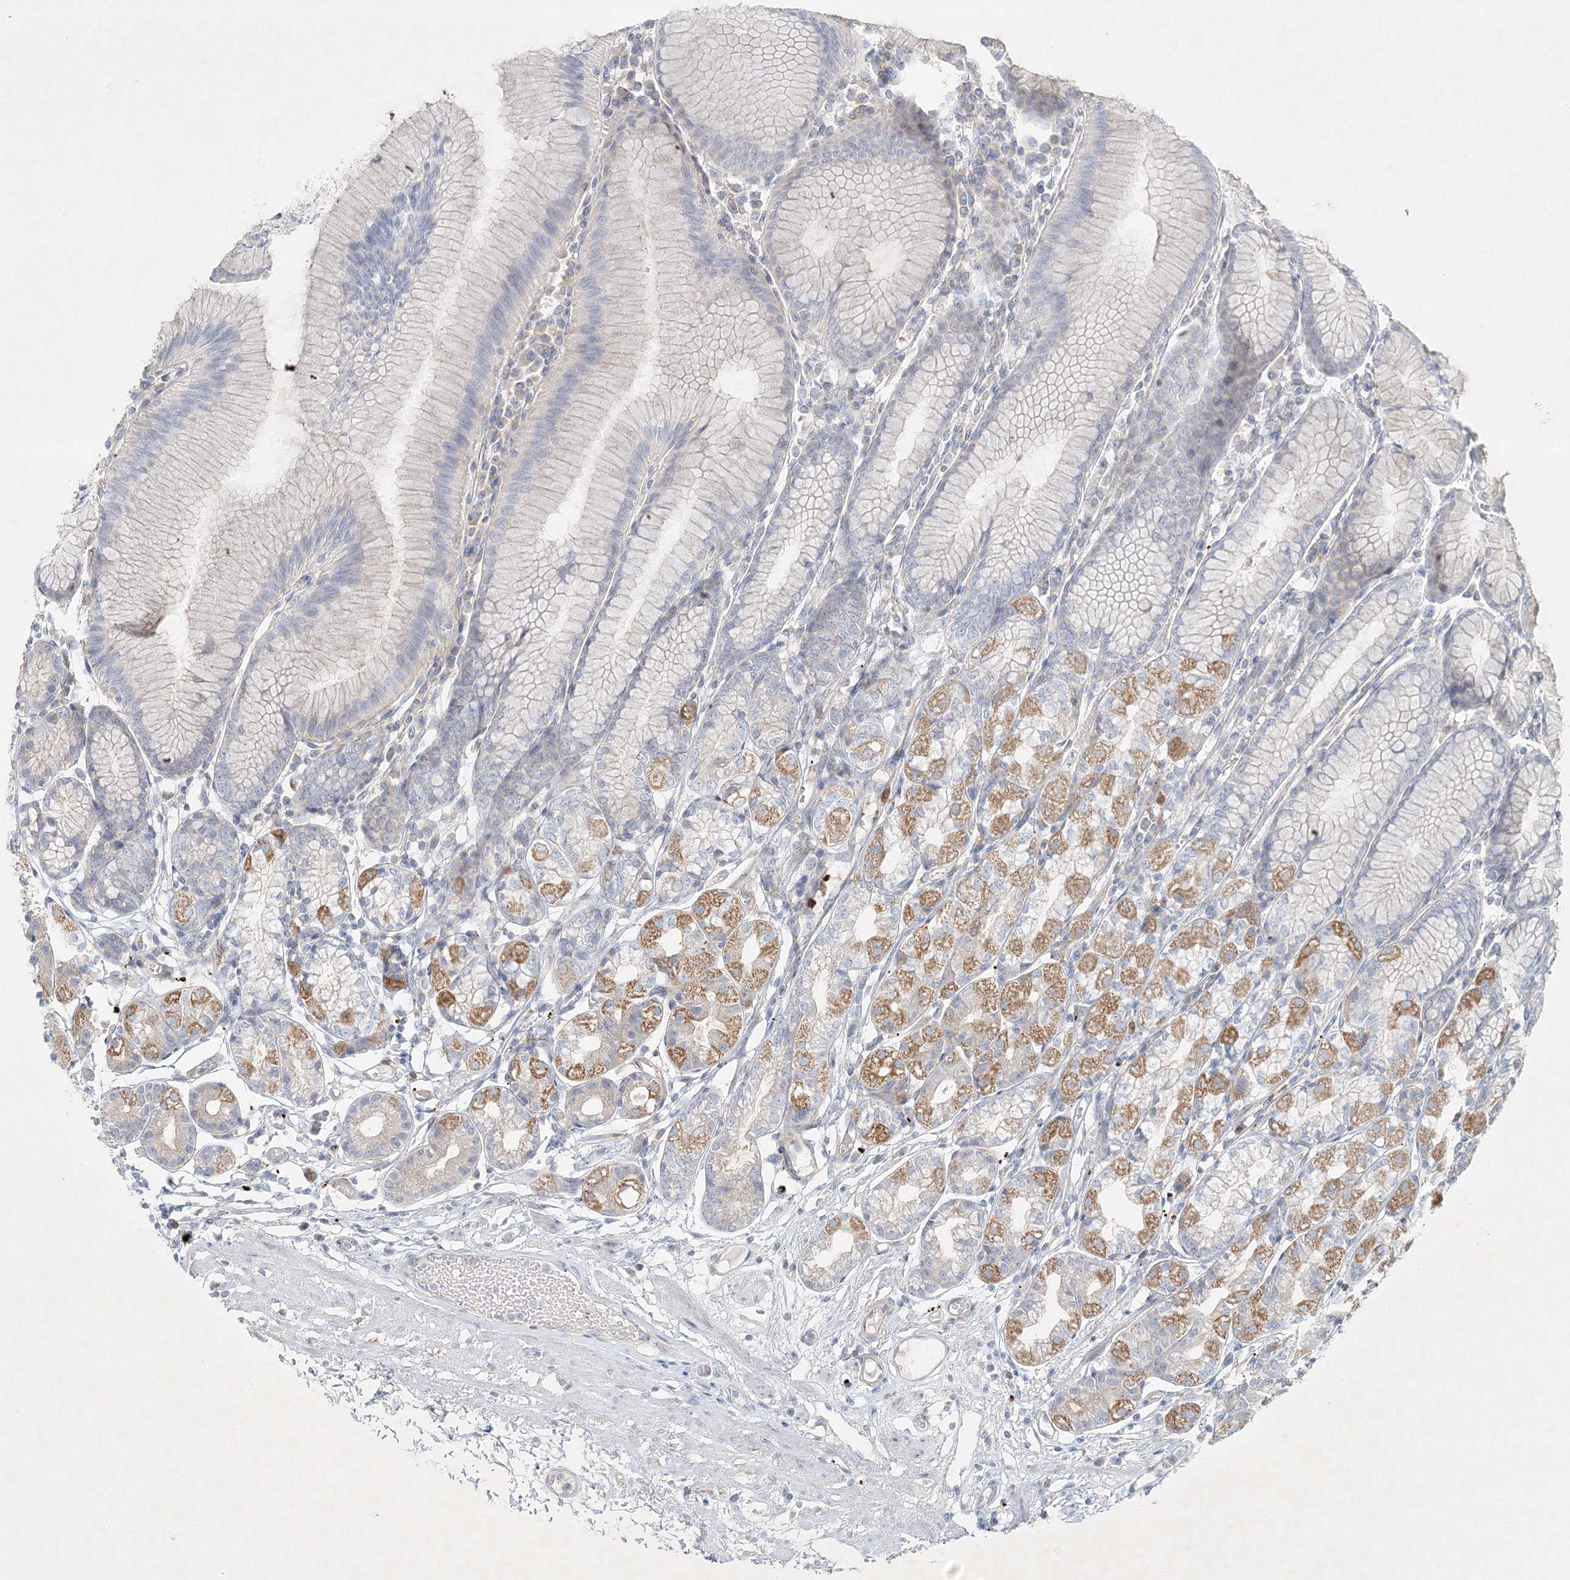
{"staining": {"intensity": "strong", "quantity": "<25%", "location": "cytoplasmic/membranous"}, "tissue": "stomach", "cell_type": "Glandular cells", "image_type": "normal", "snomed": [{"axis": "morphology", "description": "Normal tissue, NOS"}, {"axis": "topography", "description": "Stomach"}], "caption": "Approximately <25% of glandular cells in unremarkable human stomach display strong cytoplasmic/membranous protein positivity as visualized by brown immunohistochemical staining.", "gene": "STK11IP", "patient": {"sex": "female", "age": 57}}